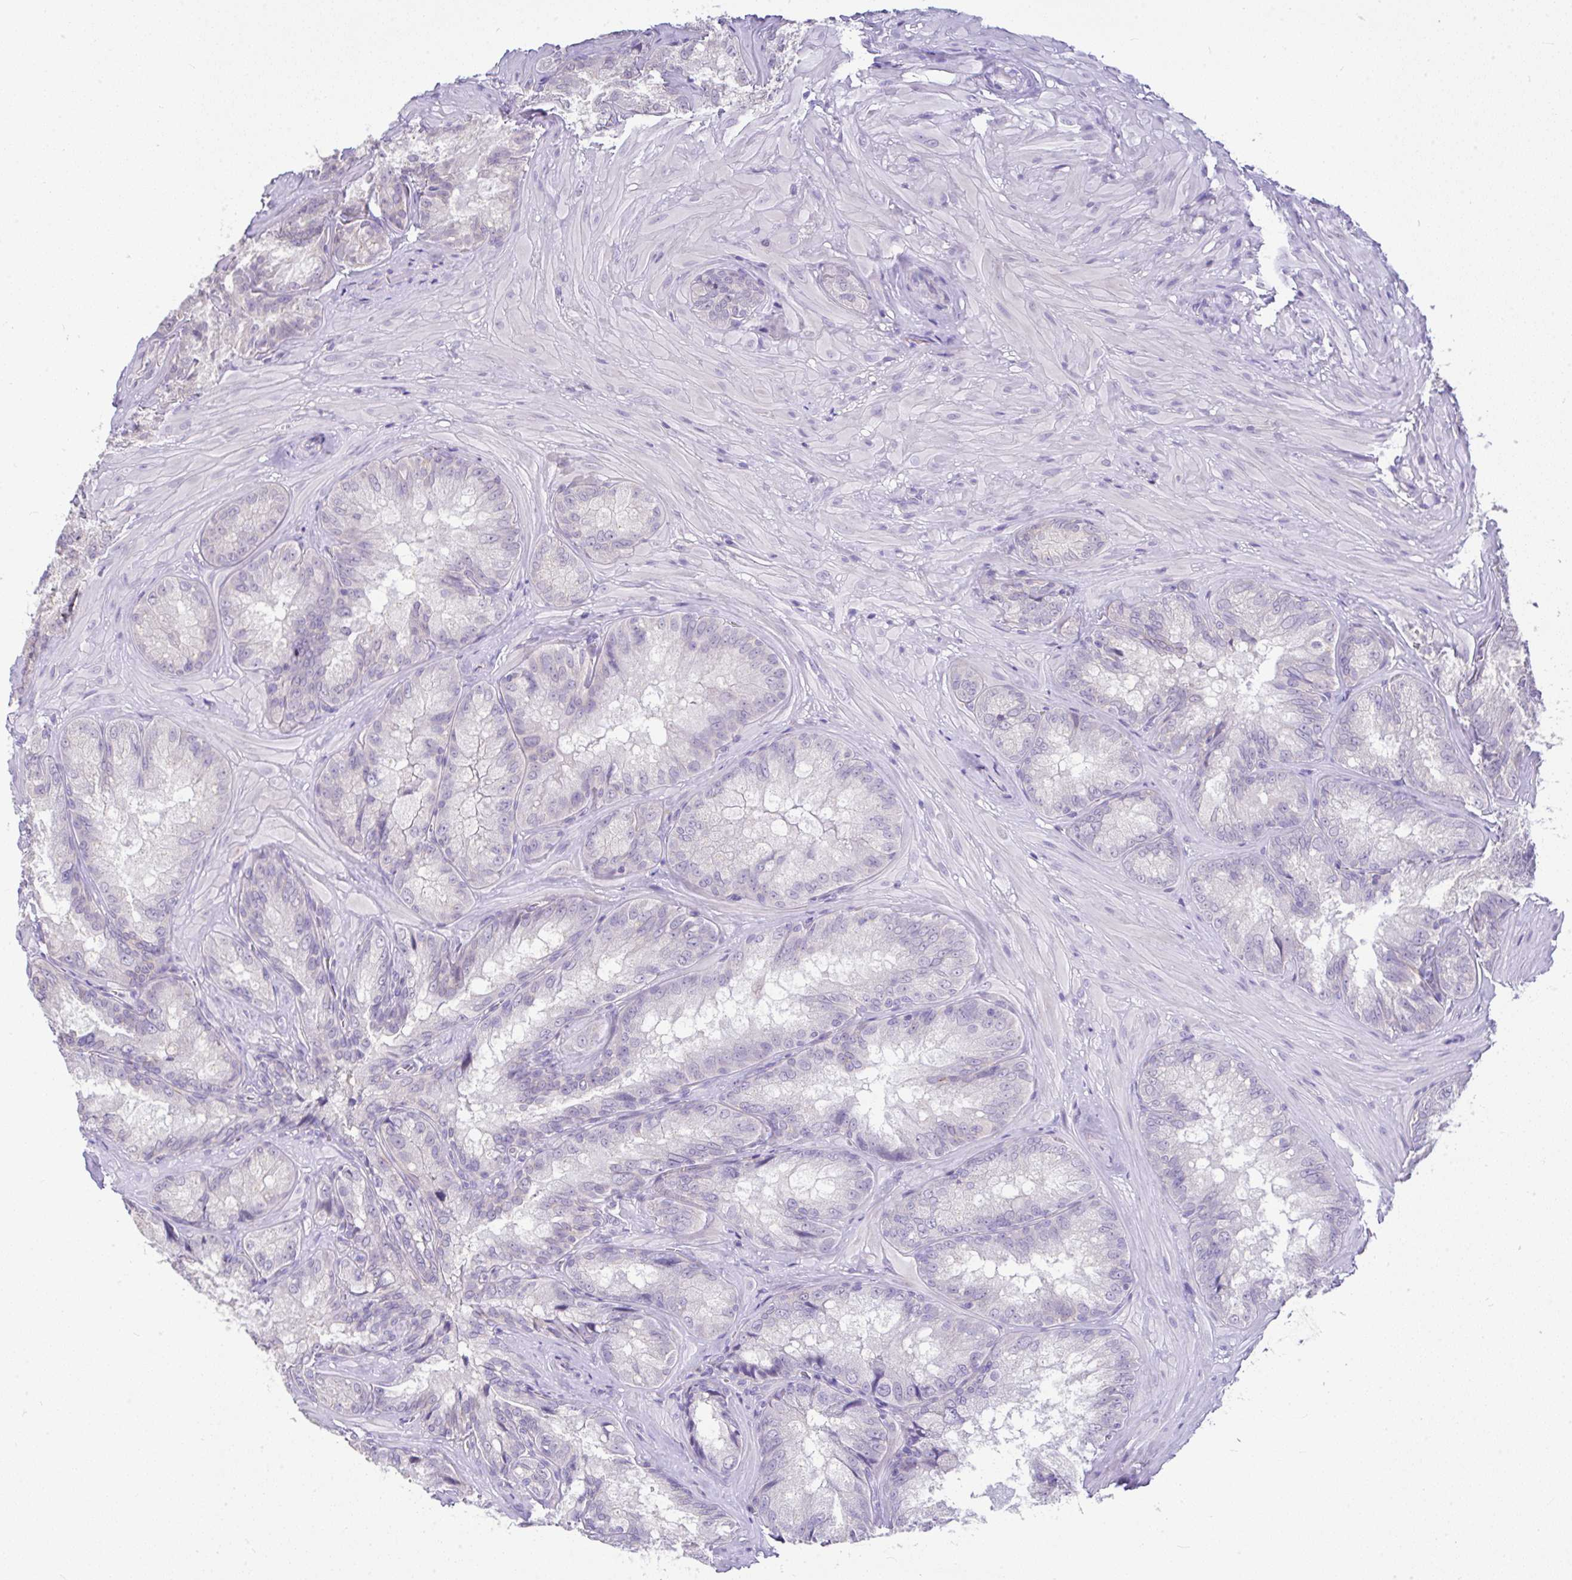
{"staining": {"intensity": "negative", "quantity": "none", "location": "none"}, "tissue": "seminal vesicle", "cell_type": "Glandular cells", "image_type": "normal", "snomed": [{"axis": "morphology", "description": "Normal tissue, NOS"}, {"axis": "topography", "description": "Seminal veicle"}], "caption": "The micrograph reveals no significant staining in glandular cells of seminal vesicle.", "gene": "CTU1", "patient": {"sex": "male", "age": 47}}